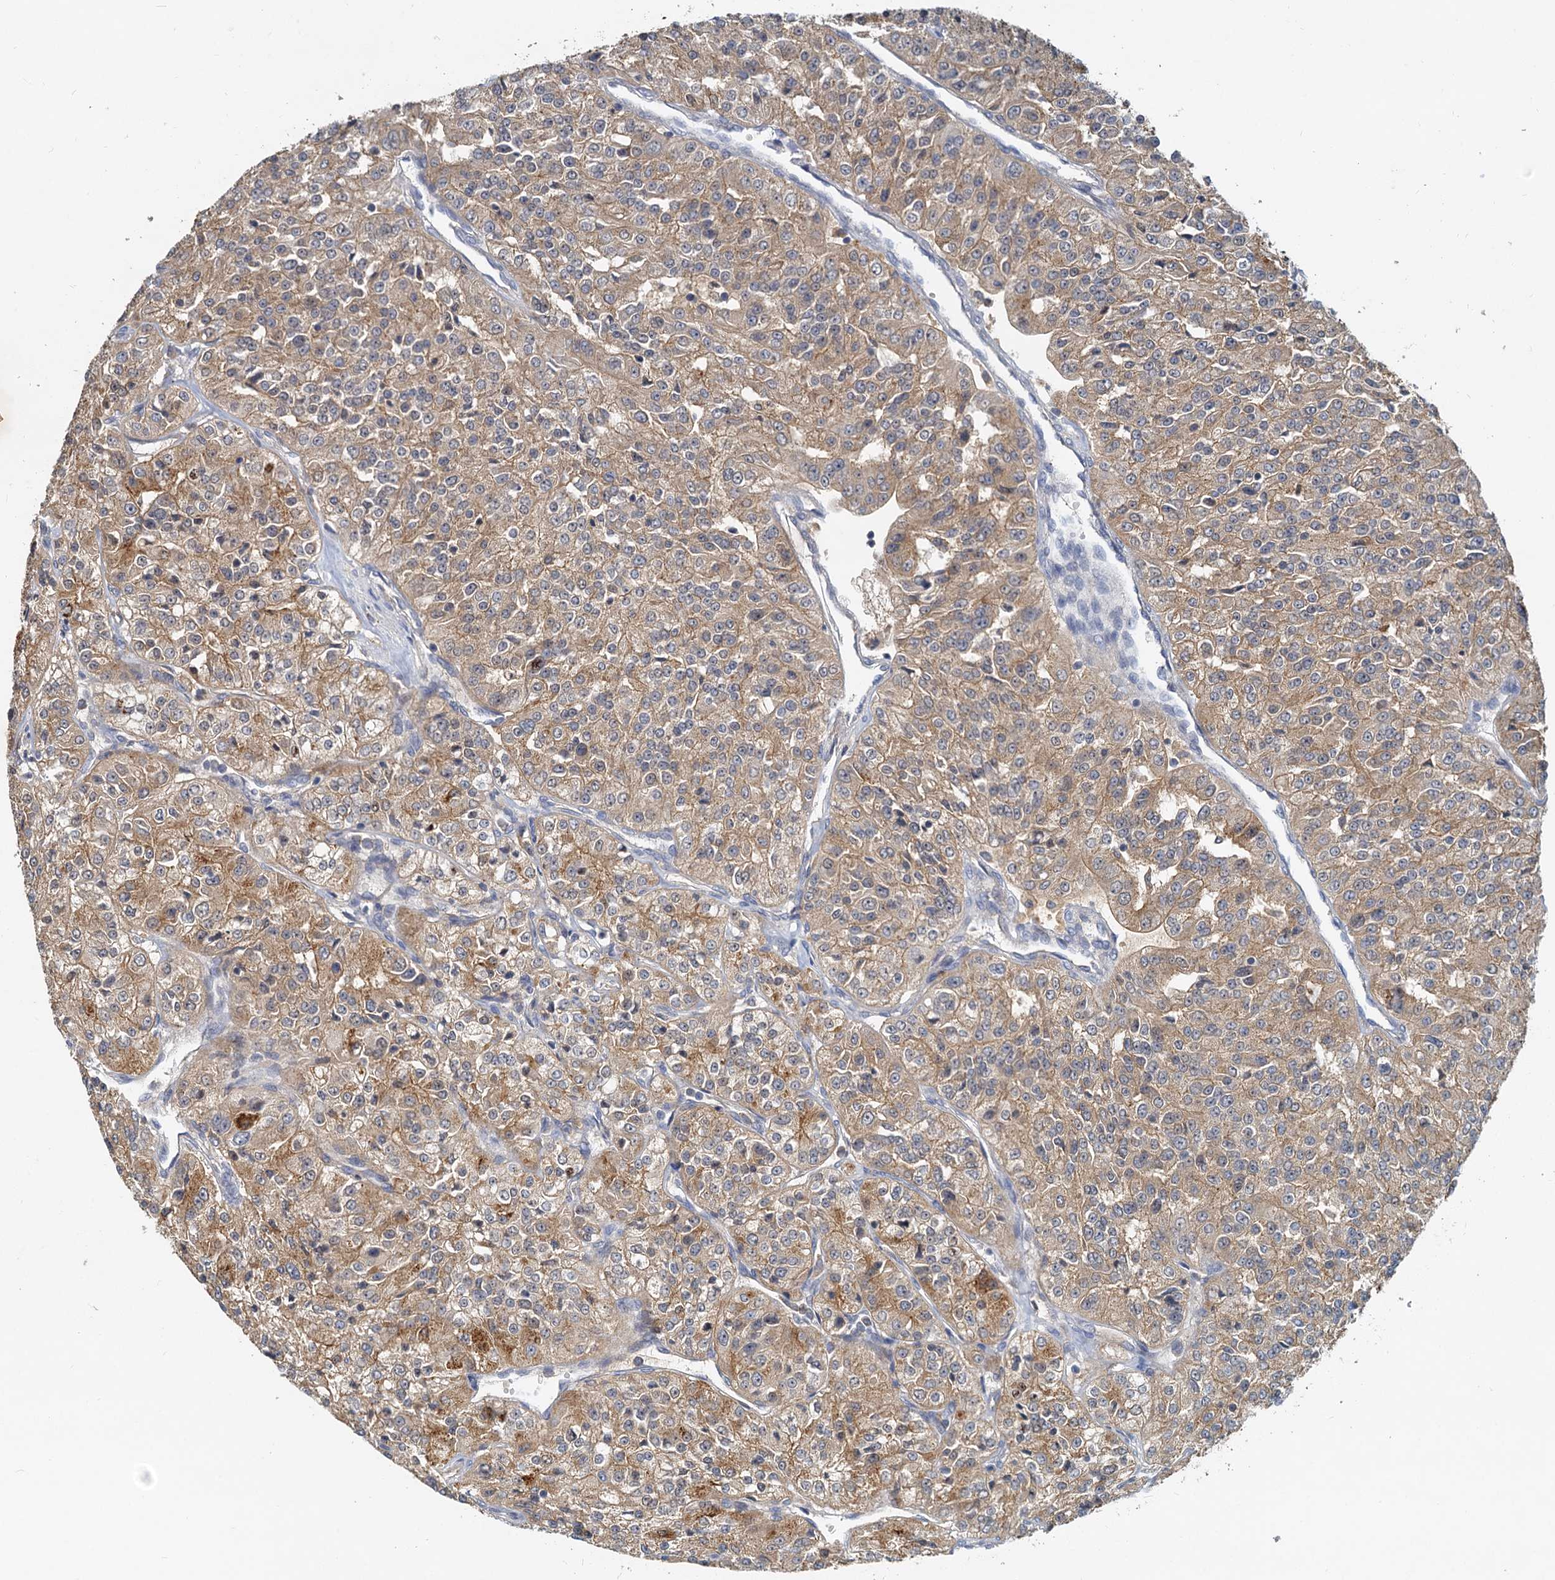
{"staining": {"intensity": "moderate", "quantity": ">75%", "location": "cytoplasmic/membranous"}, "tissue": "renal cancer", "cell_type": "Tumor cells", "image_type": "cancer", "snomed": [{"axis": "morphology", "description": "Adenocarcinoma, NOS"}, {"axis": "topography", "description": "Kidney"}], "caption": "High-power microscopy captured an immunohistochemistry micrograph of adenocarcinoma (renal), revealing moderate cytoplasmic/membranous expression in approximately >75% of tumor cells.", "gene": "TOLLIP", "patient": {"sex": "female", "age": 63}}